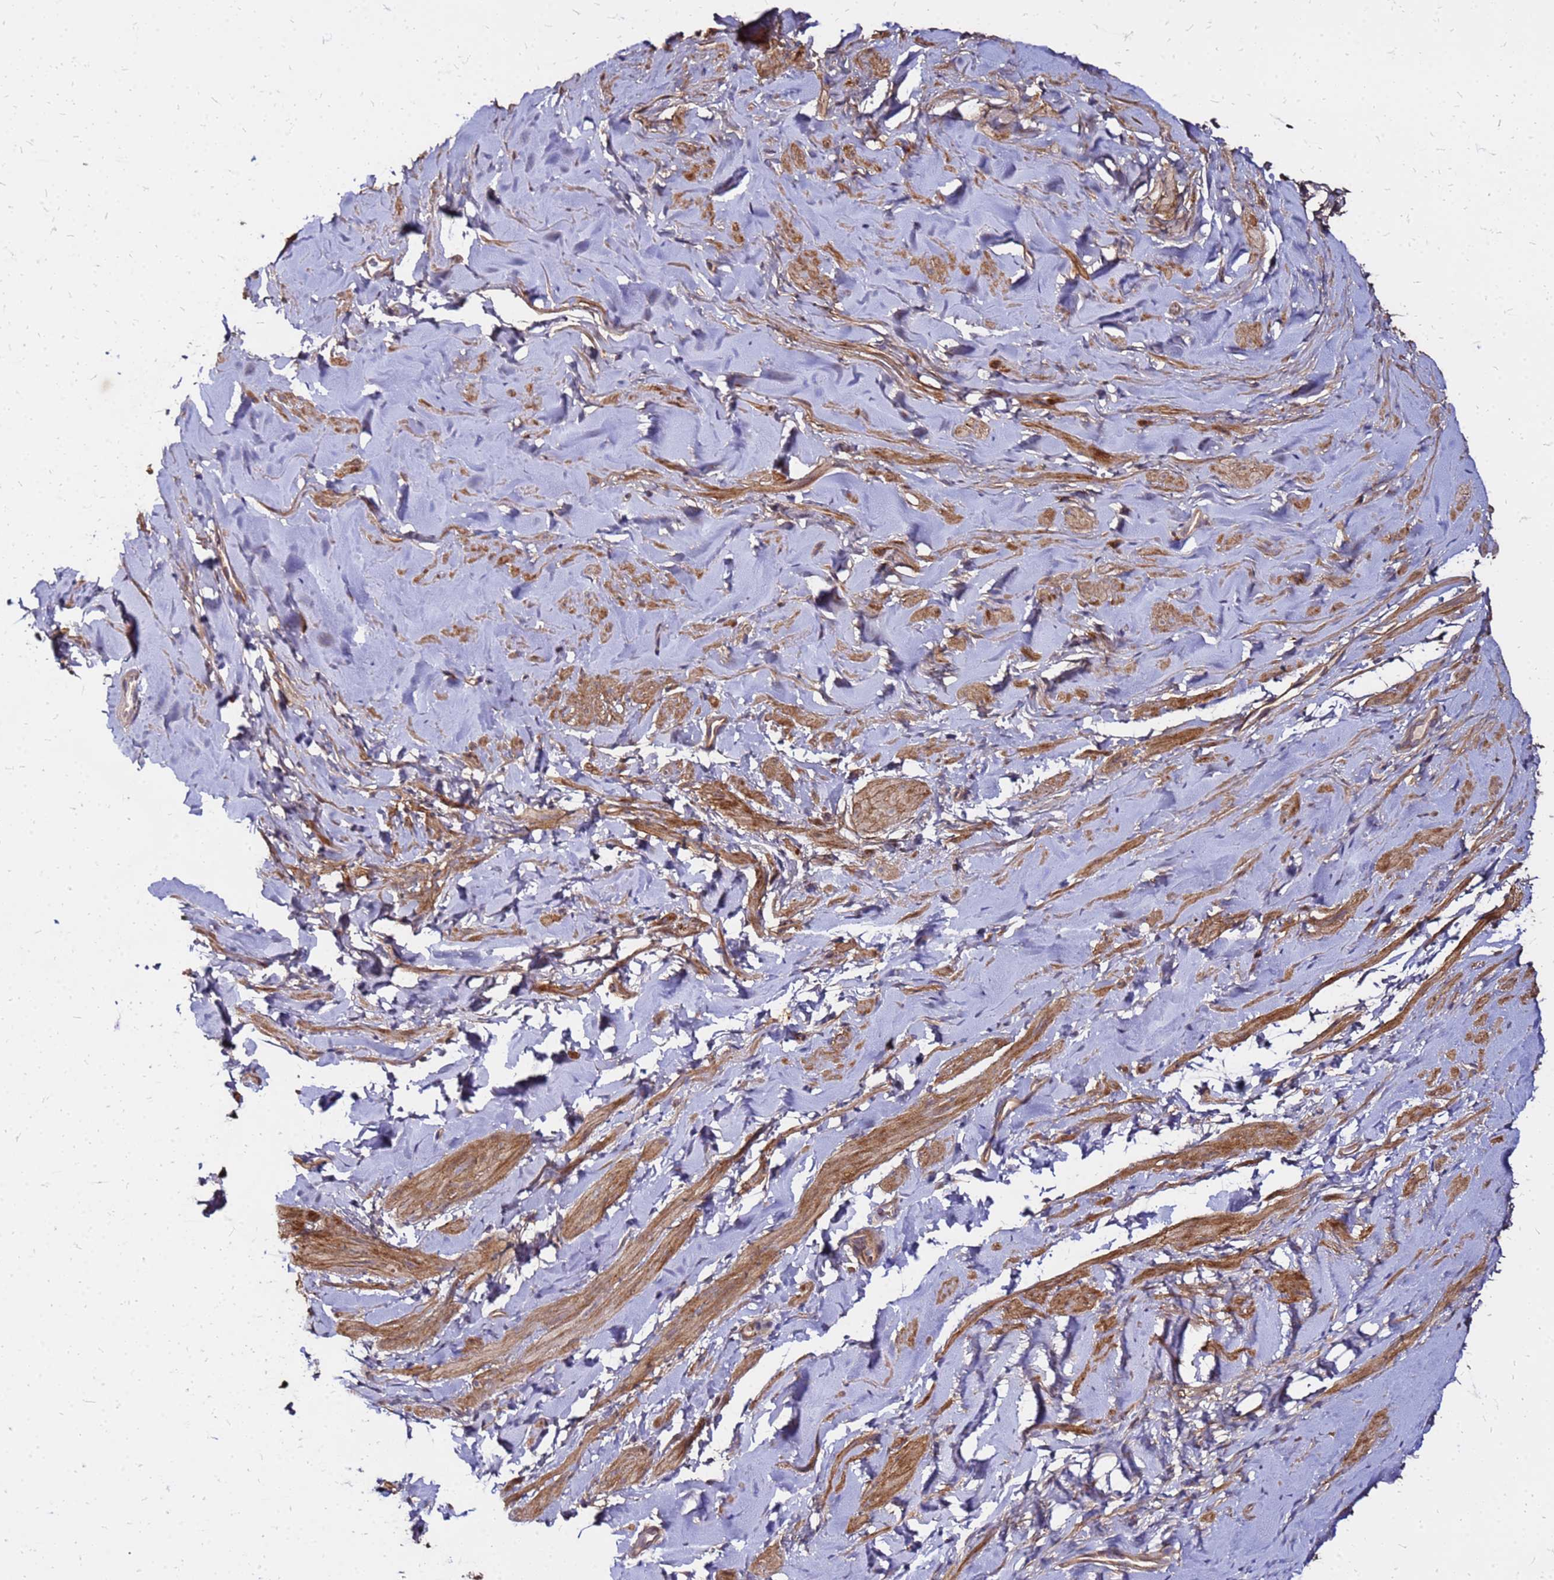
{"staining": {"intensity": "moderate", "quantity": "25%-75%", "location": "cytoplasmic/membranous"}, "tissue": "smooth muscle", "cell_type": "Smooth muscle cells", "image_type": "normal", "snomed": [{"axis": "morphology", "description": "Normal tissue, NOS"}, {"axis": "topography", "description": "Smooth muscle"}, {"axis": "topography", "description": "Peripheral nerve tissue"}], "caption": "This image displays immunohistochemistry (IHC) staining of benign smooth muscle, with medium moderate cytoplasmic/membranous positivity in approximately 25%-75% of smooth muscle cells.", "gene": "CYBC1", "patient": {"sex": "male", "age": 69}}